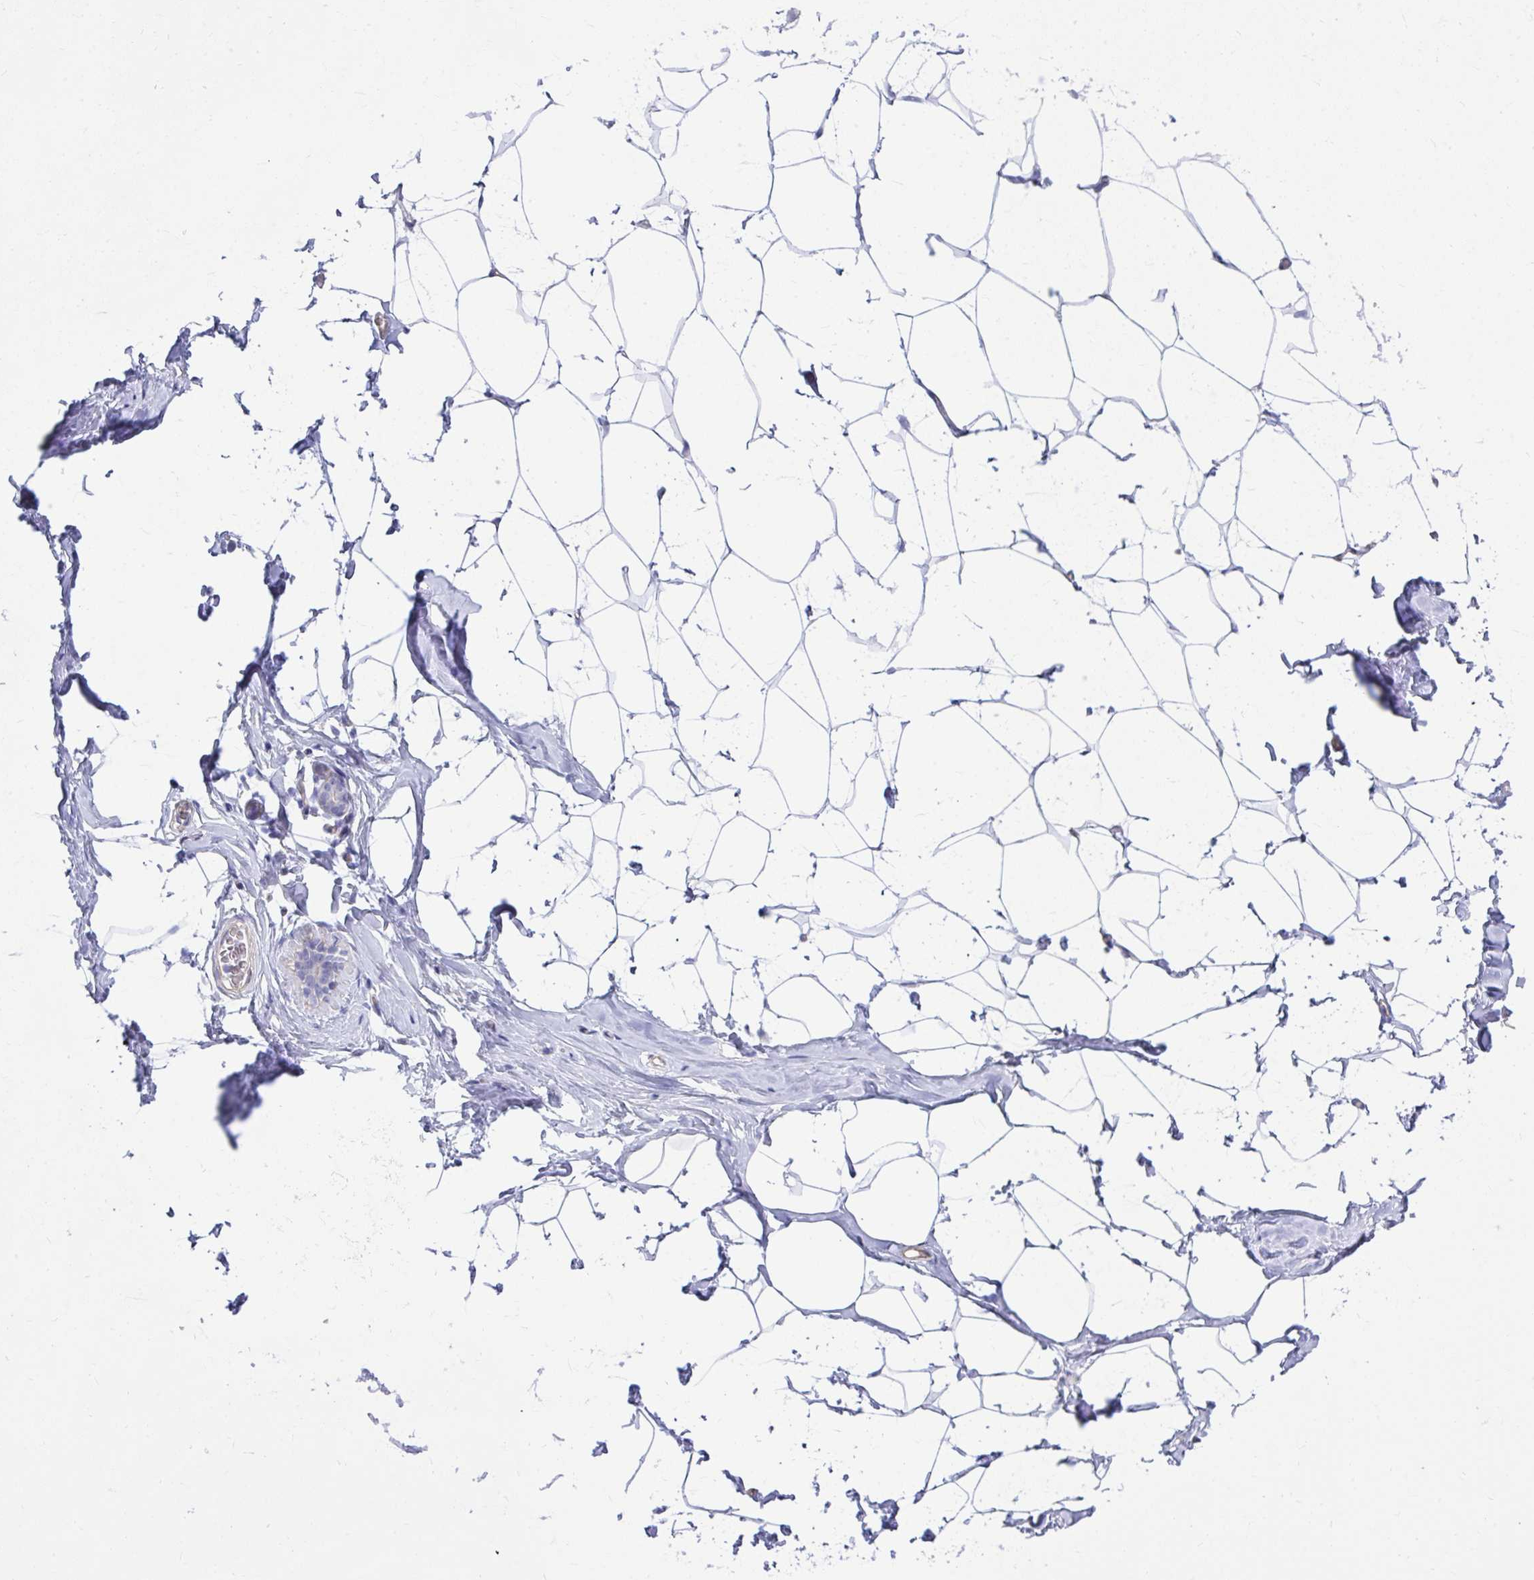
{"staining": {"intensity": "negative", "quantity": "none", "location": "none"}, "tissue": "breast", "cell_type": "Adipocytes", "image_type": "normal", "snomed": [{"axis": "morphology", "description": "Normal tissue, NOS"}, {"axis": "topography", "description": "Breast"}], "caption": "The immunohistochemistry photomicrograph has no significant positivity in adipocytes of breast. The staining was performed using DAB (3,3'-diaminobenzidine) to visualize the protein expression in brown, while the nuclei were stained in blue with hematoxylin (Magnification: 20x).", "gene": "LRRC36", "patient": {"sex": "female", "age": 32}}